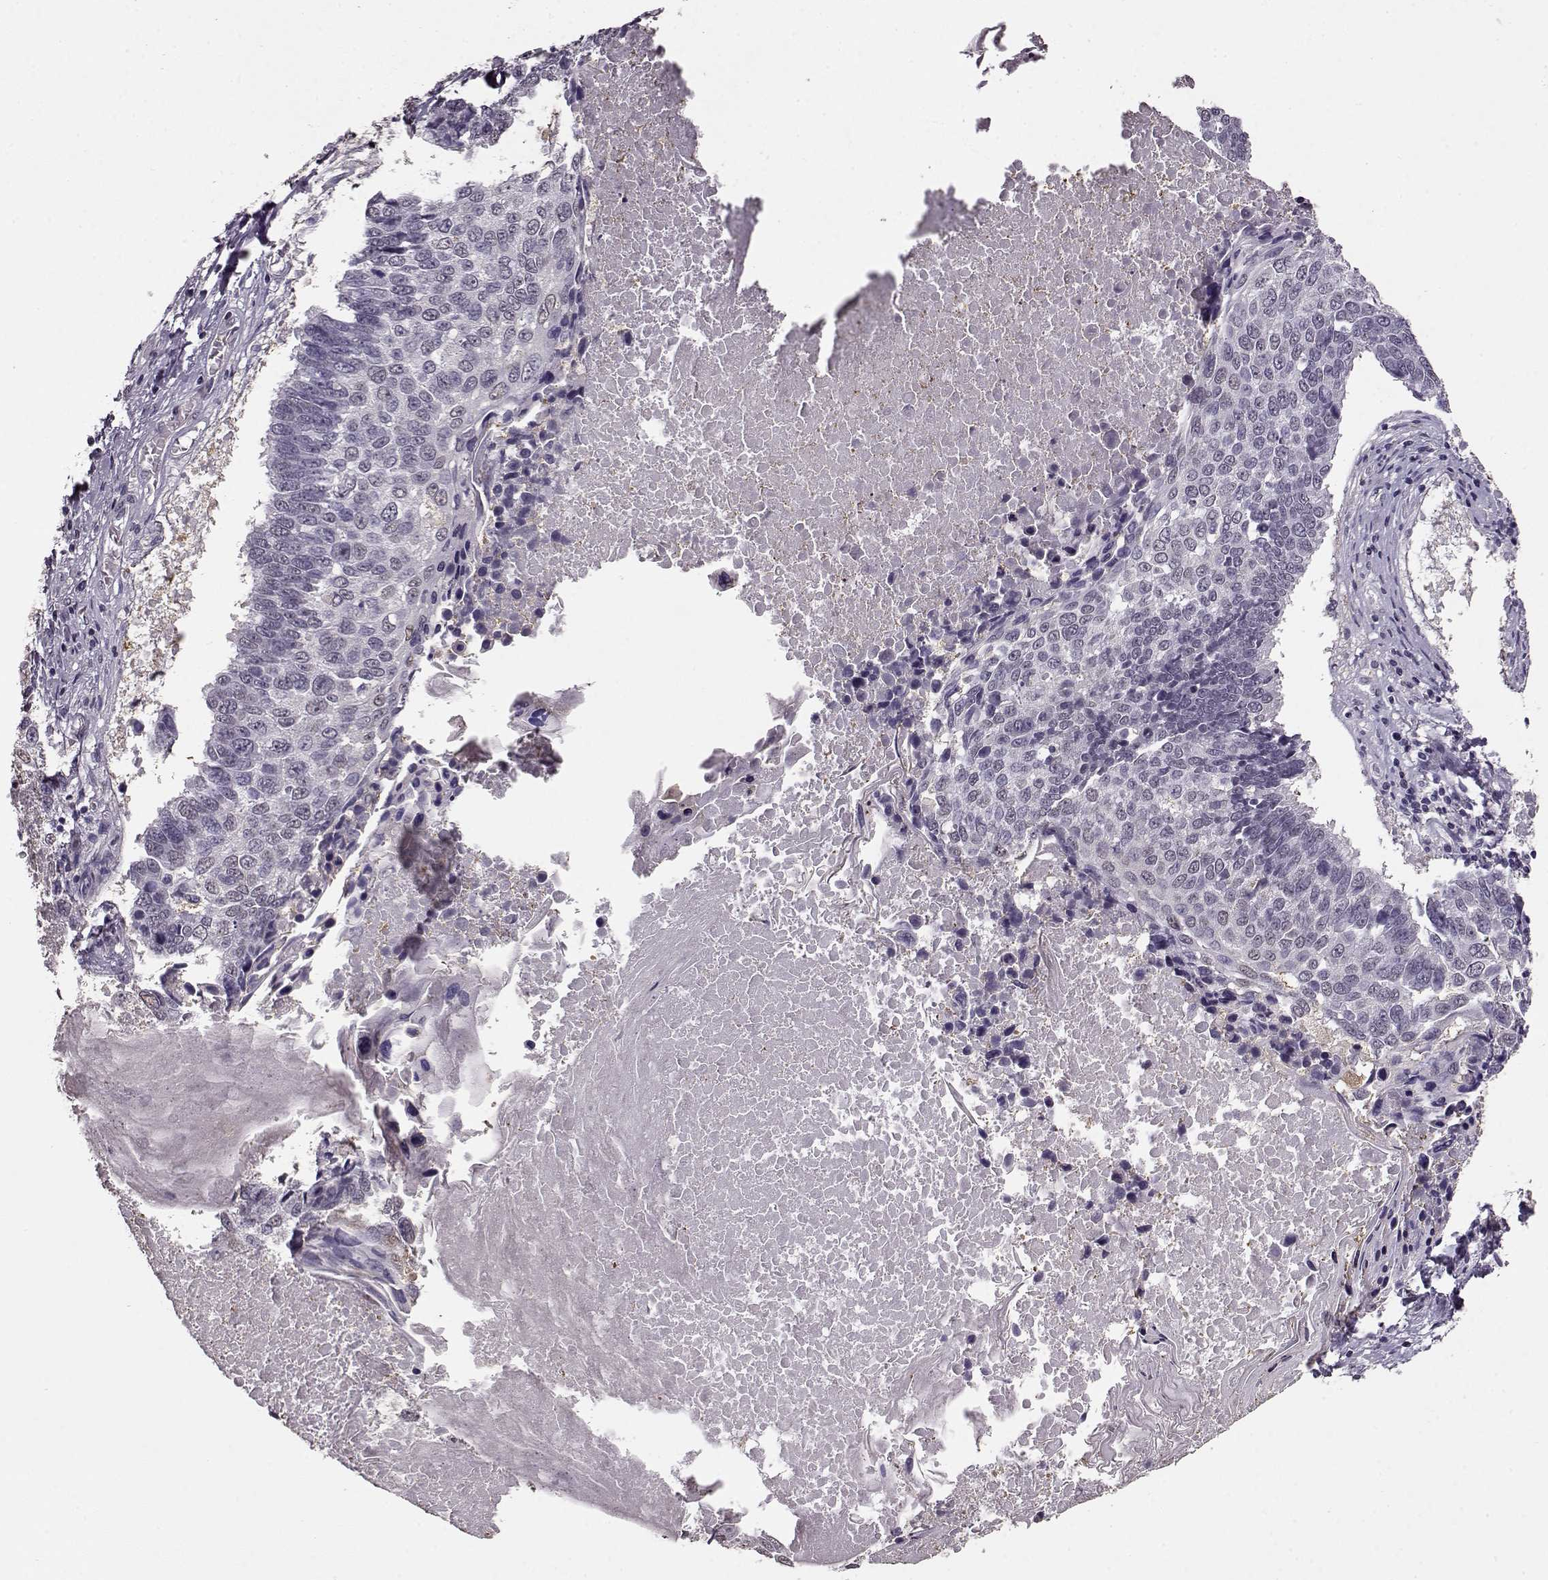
{"staining": {"intensity": "negative", "quantity": "none", "location": "none"}, "tissue": "lung cancer", "cell_type": "Tumor cells", "image_type": "cancer", "snomed": [{"axis": "morphology", "description": "Squamous cell carcinoma, NOS"}, {"axis": "topography", "description": "Lung"}], "caption": "Protein analysis of lung cancer displays no significant staining in tumor cells.", "gene": "RP1L1", "patient": {"sex": "male", "age": 73}}